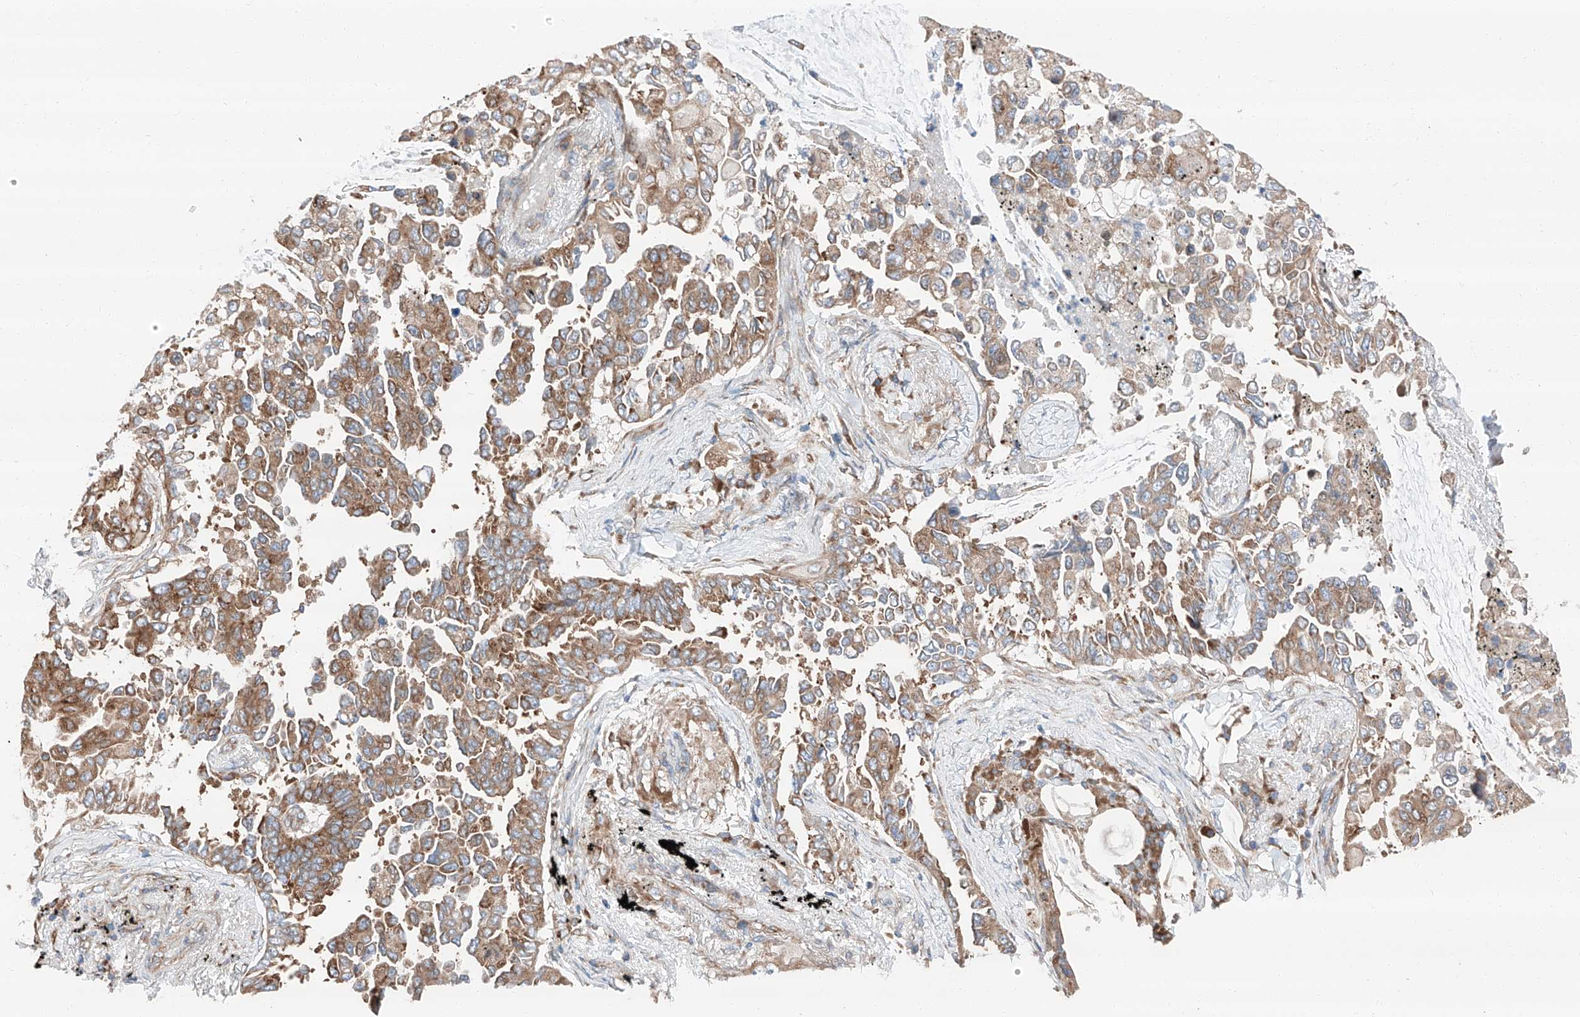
{"staining": {"intensity": "moderate", "quantity": ">75%", "location": "cytoplasmic/membranous"}, "tissue": "lung cancer", "cell_type": "Tumor cells", "image_type": "cancer", "snomed": [{"axis": "morphology", "description": "Adenocarcinoma, NOS"}, {"axis": "topography", "description": "Lung"}], "caption": "Lung cancer (adenocarcinoma) tissue shows moderate cytoplasmic/membranous positivity in about >75% of tumor cells", "gene": "ZC3H15", "patient": {"sex": "female", "age": 67}}